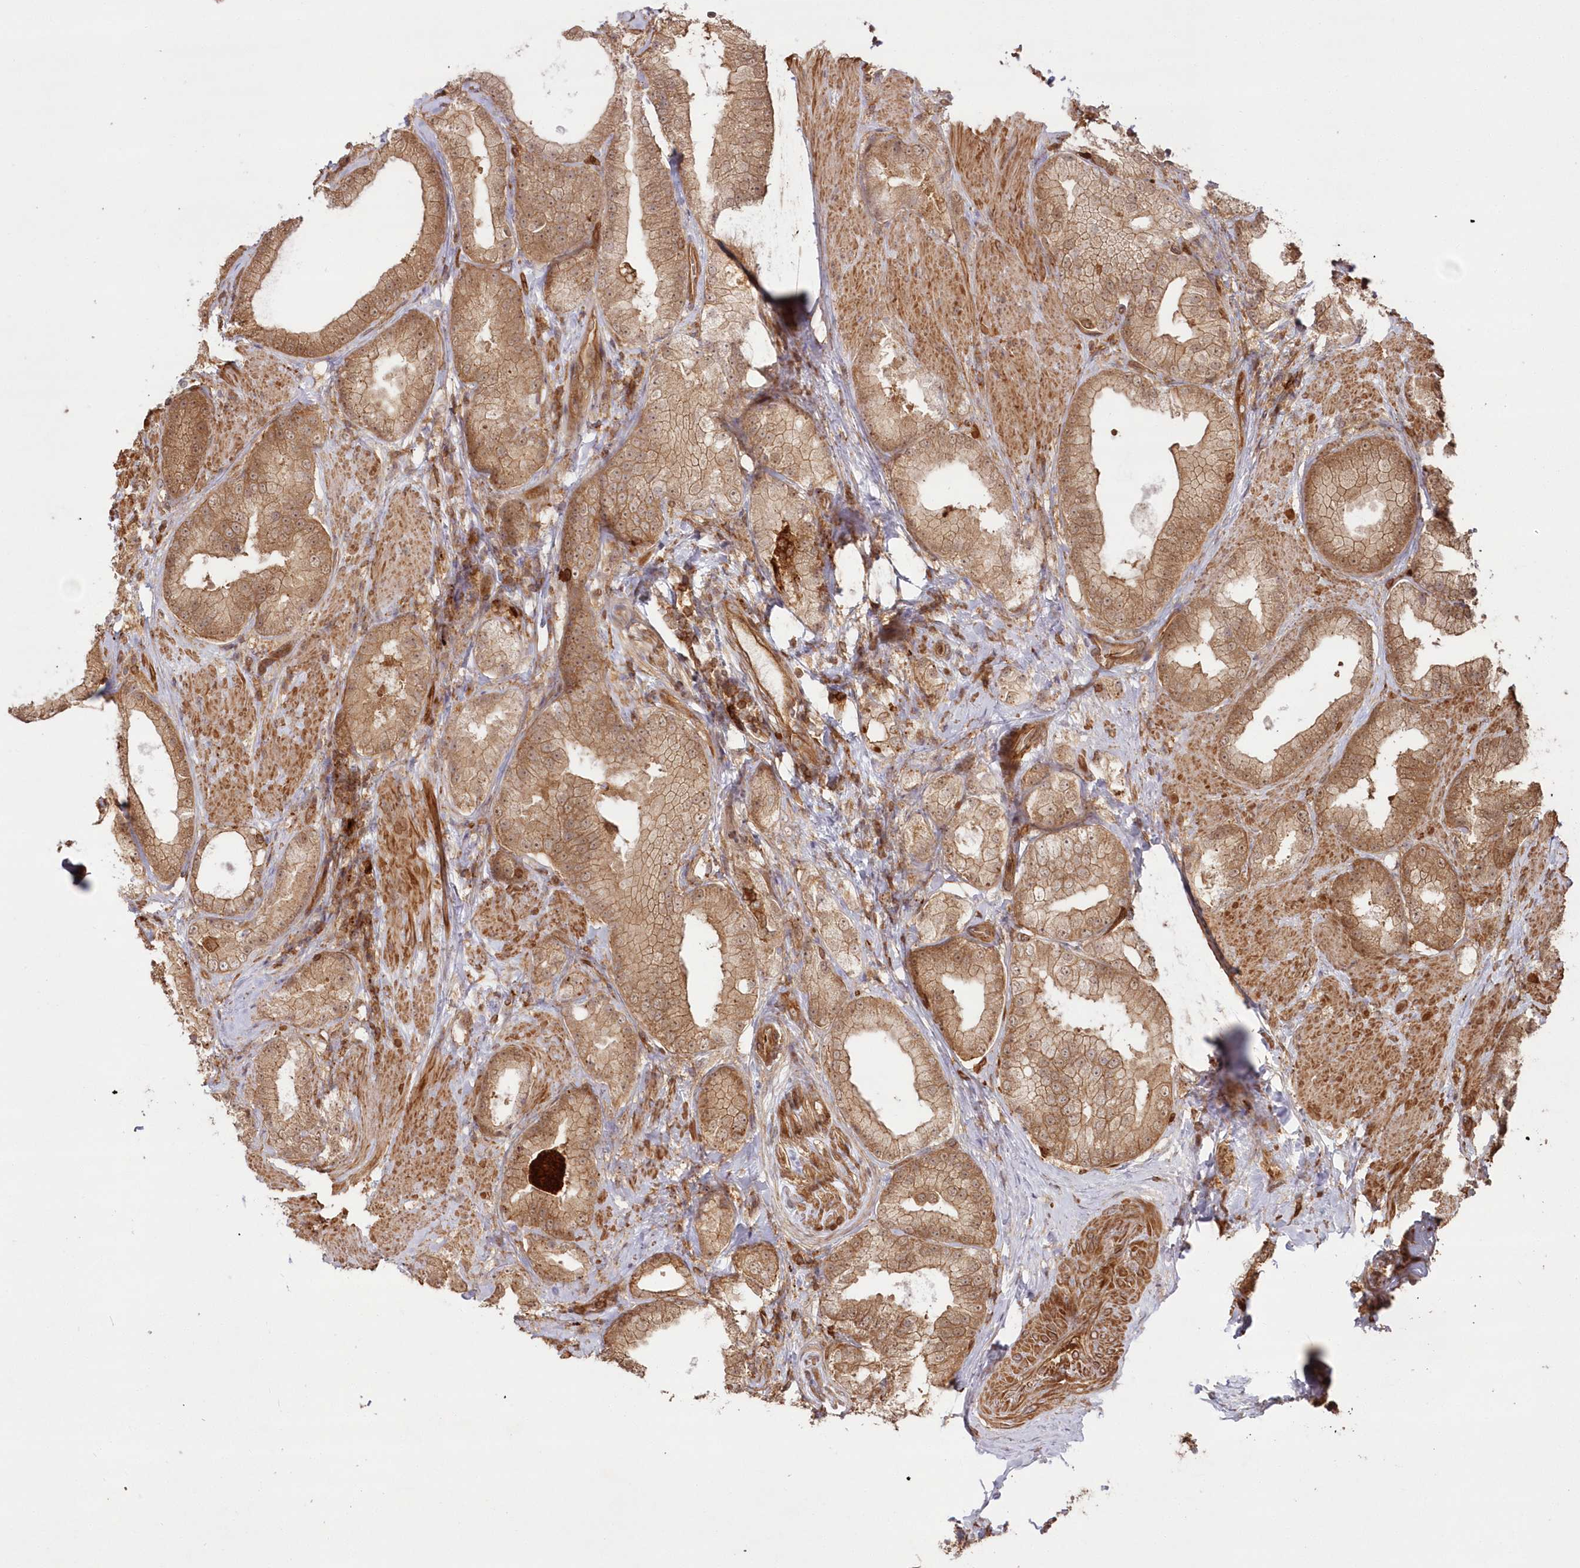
{"staining": {"intensity": "moderate", "quantity": ">75%", "location": "cytoplasmic/membranous"}, "tissue": "prostate cancer", "cell_type": "Tumor cells", "image_type": "cancer", "snomed": [{"axis": "morphology", "description": "Adenocarcinoma, Low grade"}, {"axis": "topography", "description": "Prostate"}], "caption": "Immunohistochemical staining of human prostate cancer reveals moderate cytoplasmic/membranous protein staining in about >75% of tumor cells.", "gene": "RGCC", "patient": {"sex": "male", "age": 67}}